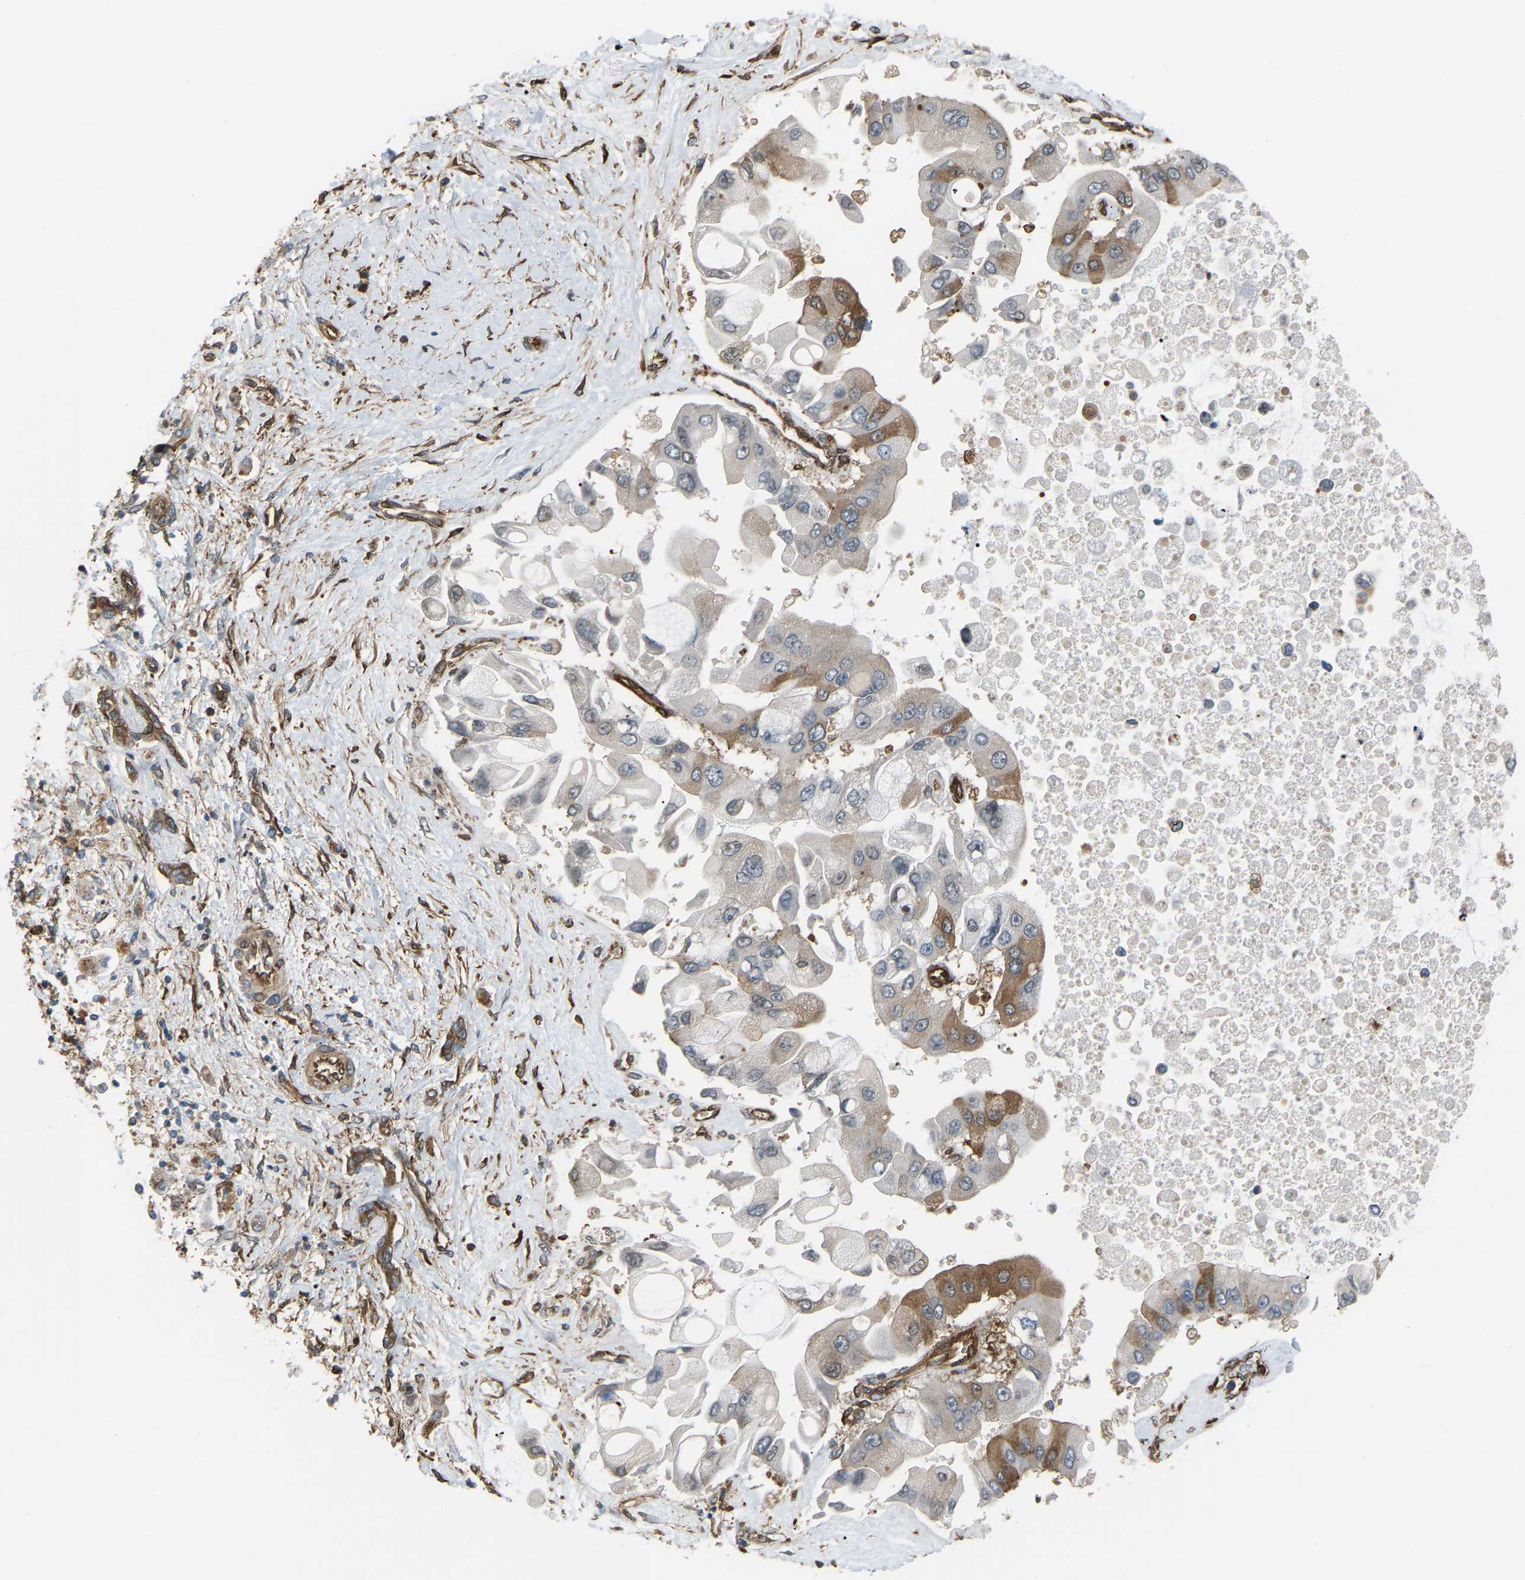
{"staining": {"intensity": "moderate", "quantity": "25%-75%", "location": "cytoplasmic/membranous"}, "tissue": "liver cancer", "cell_type": "Tumor cells", "image_type": "cancer", "snomed": [{"axis": "morphology", "description": "Cholangiocarcinoma"}, {"axis": "topography", "description": "Liver"}], "caption": "Liver cancer (cholangiocarcinoma) stained with immunohistochemistry (IHC) shows moderate cytoplasmic/membranous positivity in about 25%-75% of tumor cells.", "gene": "PICALM", "patient": {"sex": "male", "age": 50}}